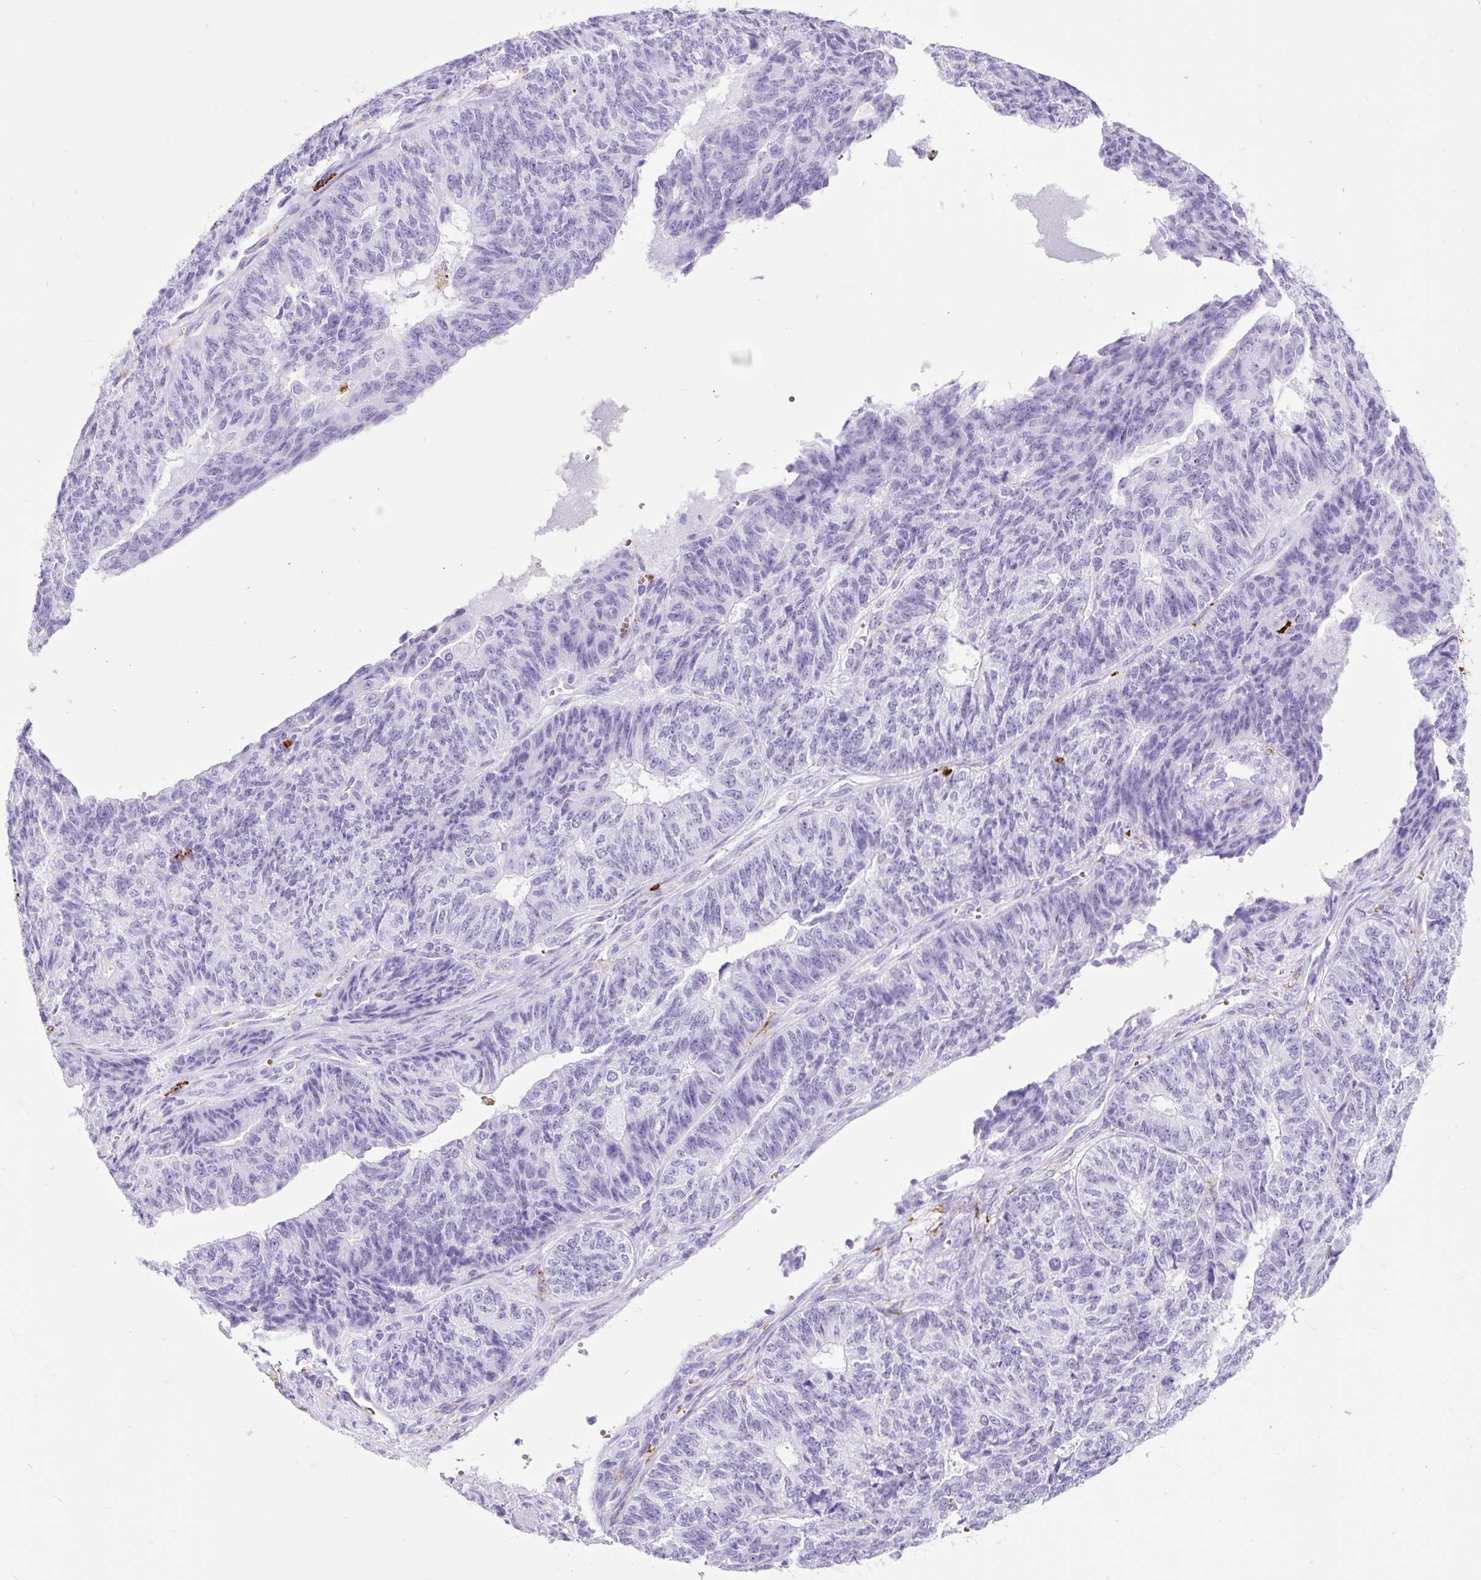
{"staining": {"intensity": "negative", "quantity": "none", "location": "none"}, "tissue": "endometrial cancer", "cell_type": "Tumor cells", "image_type": "cancer", "snomed": [{"axis": "morphology", "description": "Adenocarcinoma, NOS"}, {"axis": "topography", "description": "Endometrium"}], "caption": "Endometrial cancer (adenocarcinoma) stained for a protein using immunohistochemistry shows no staining tumor cells.", "gene": "HLA-DRA", "patient": {"sex": "female", "age": 32}}